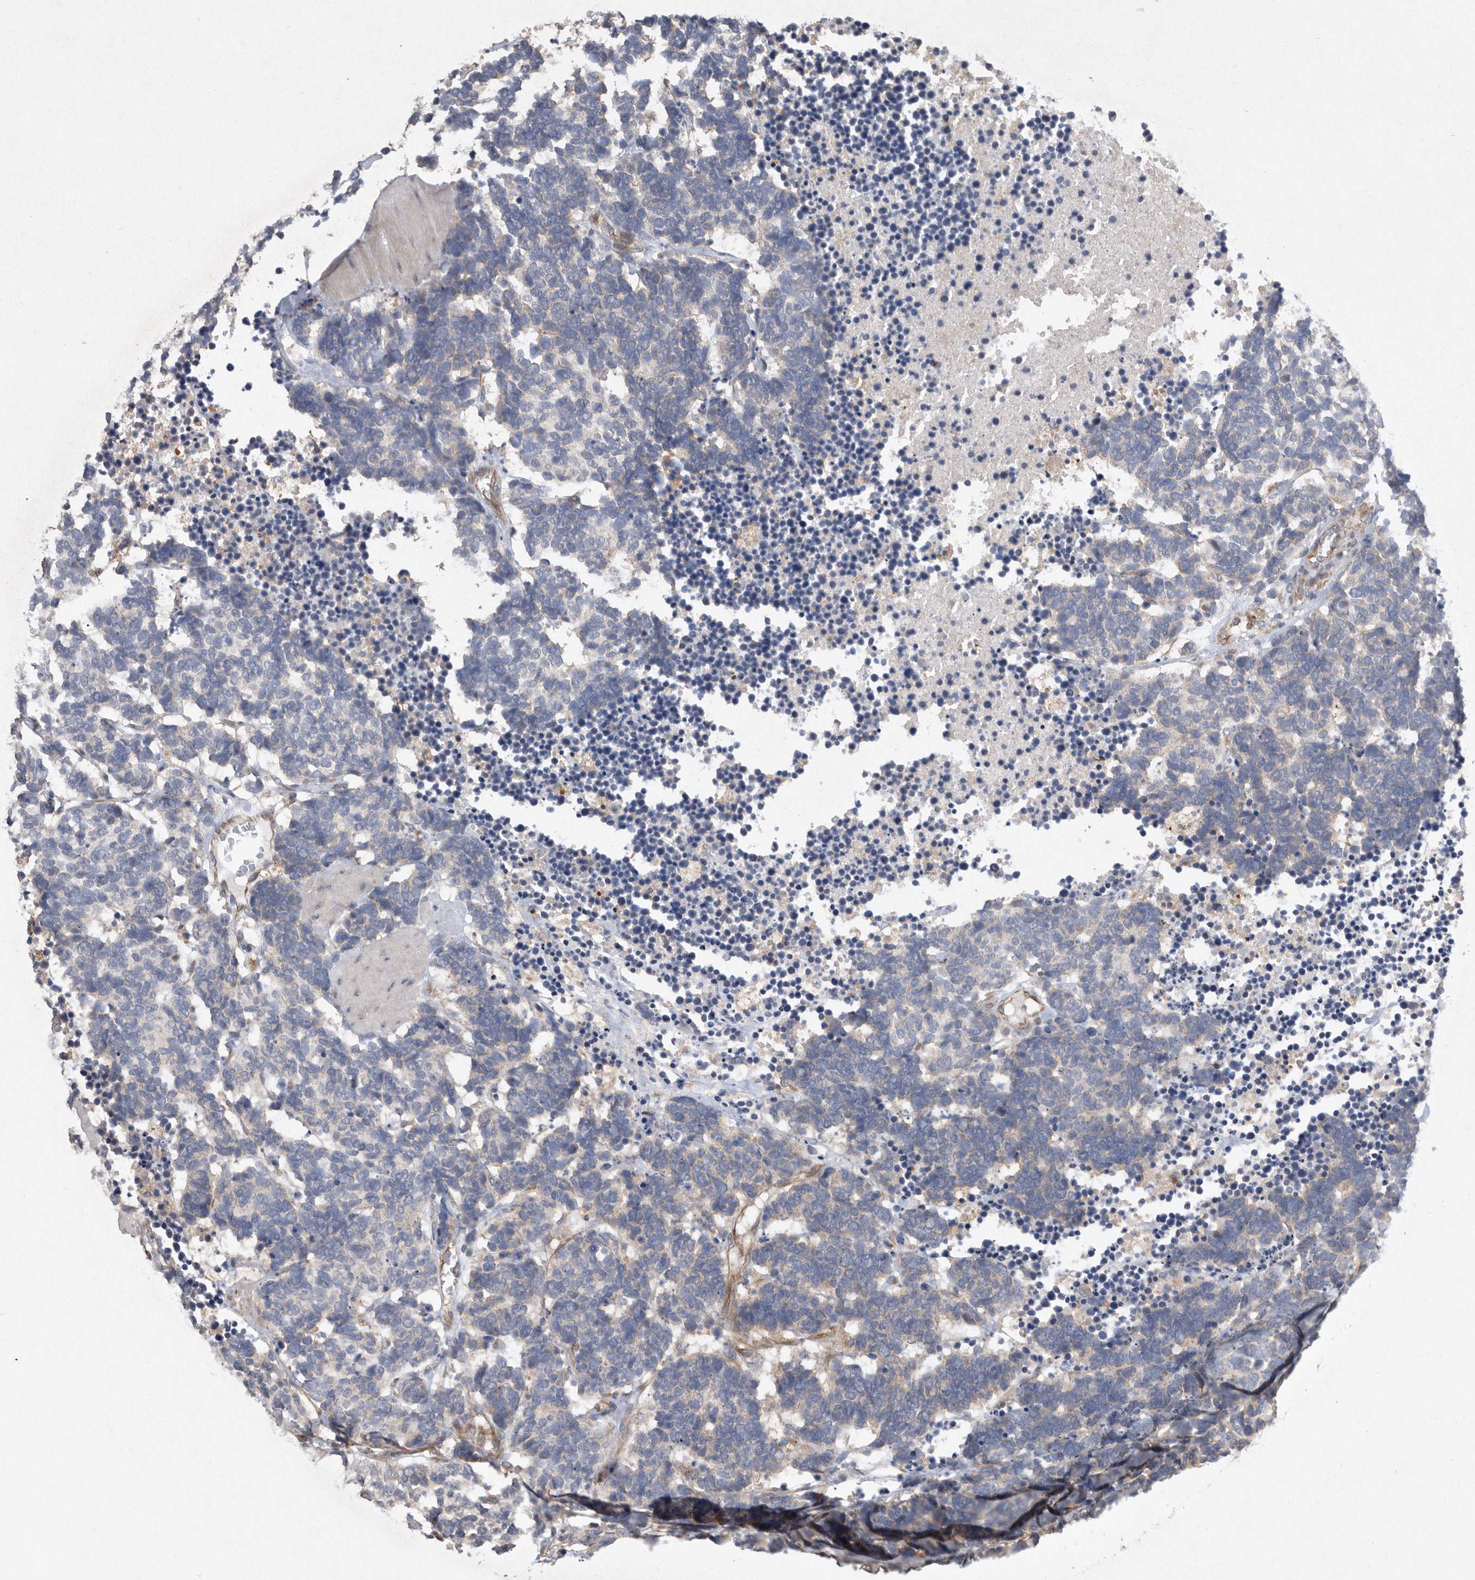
{"staining": {"intensity": "weak", "quantity": "<25%", "location": "cytoplasmic/membranous"}, "tissue": "carcinoid", "cell_type": "Tumor cells", "image_type": "cancer", "snomed": [{"axis": "morphology", "description": "Carcinoma, NOS"}, {"axis": "morphology", "description": "Carcinoid, malignant, NOS"}, {"axis": "topography", "description": "Urinary bladder"}], "caption": "This histopathology image is of malignant carcinoid stained with immunohistochemistry (IHC) to label a protein in brown with the nuclei are counter-stained blue. There is no staining in tumor cells.", "gene": "PON2", "patient": {"sex": "male", "age": 57}}